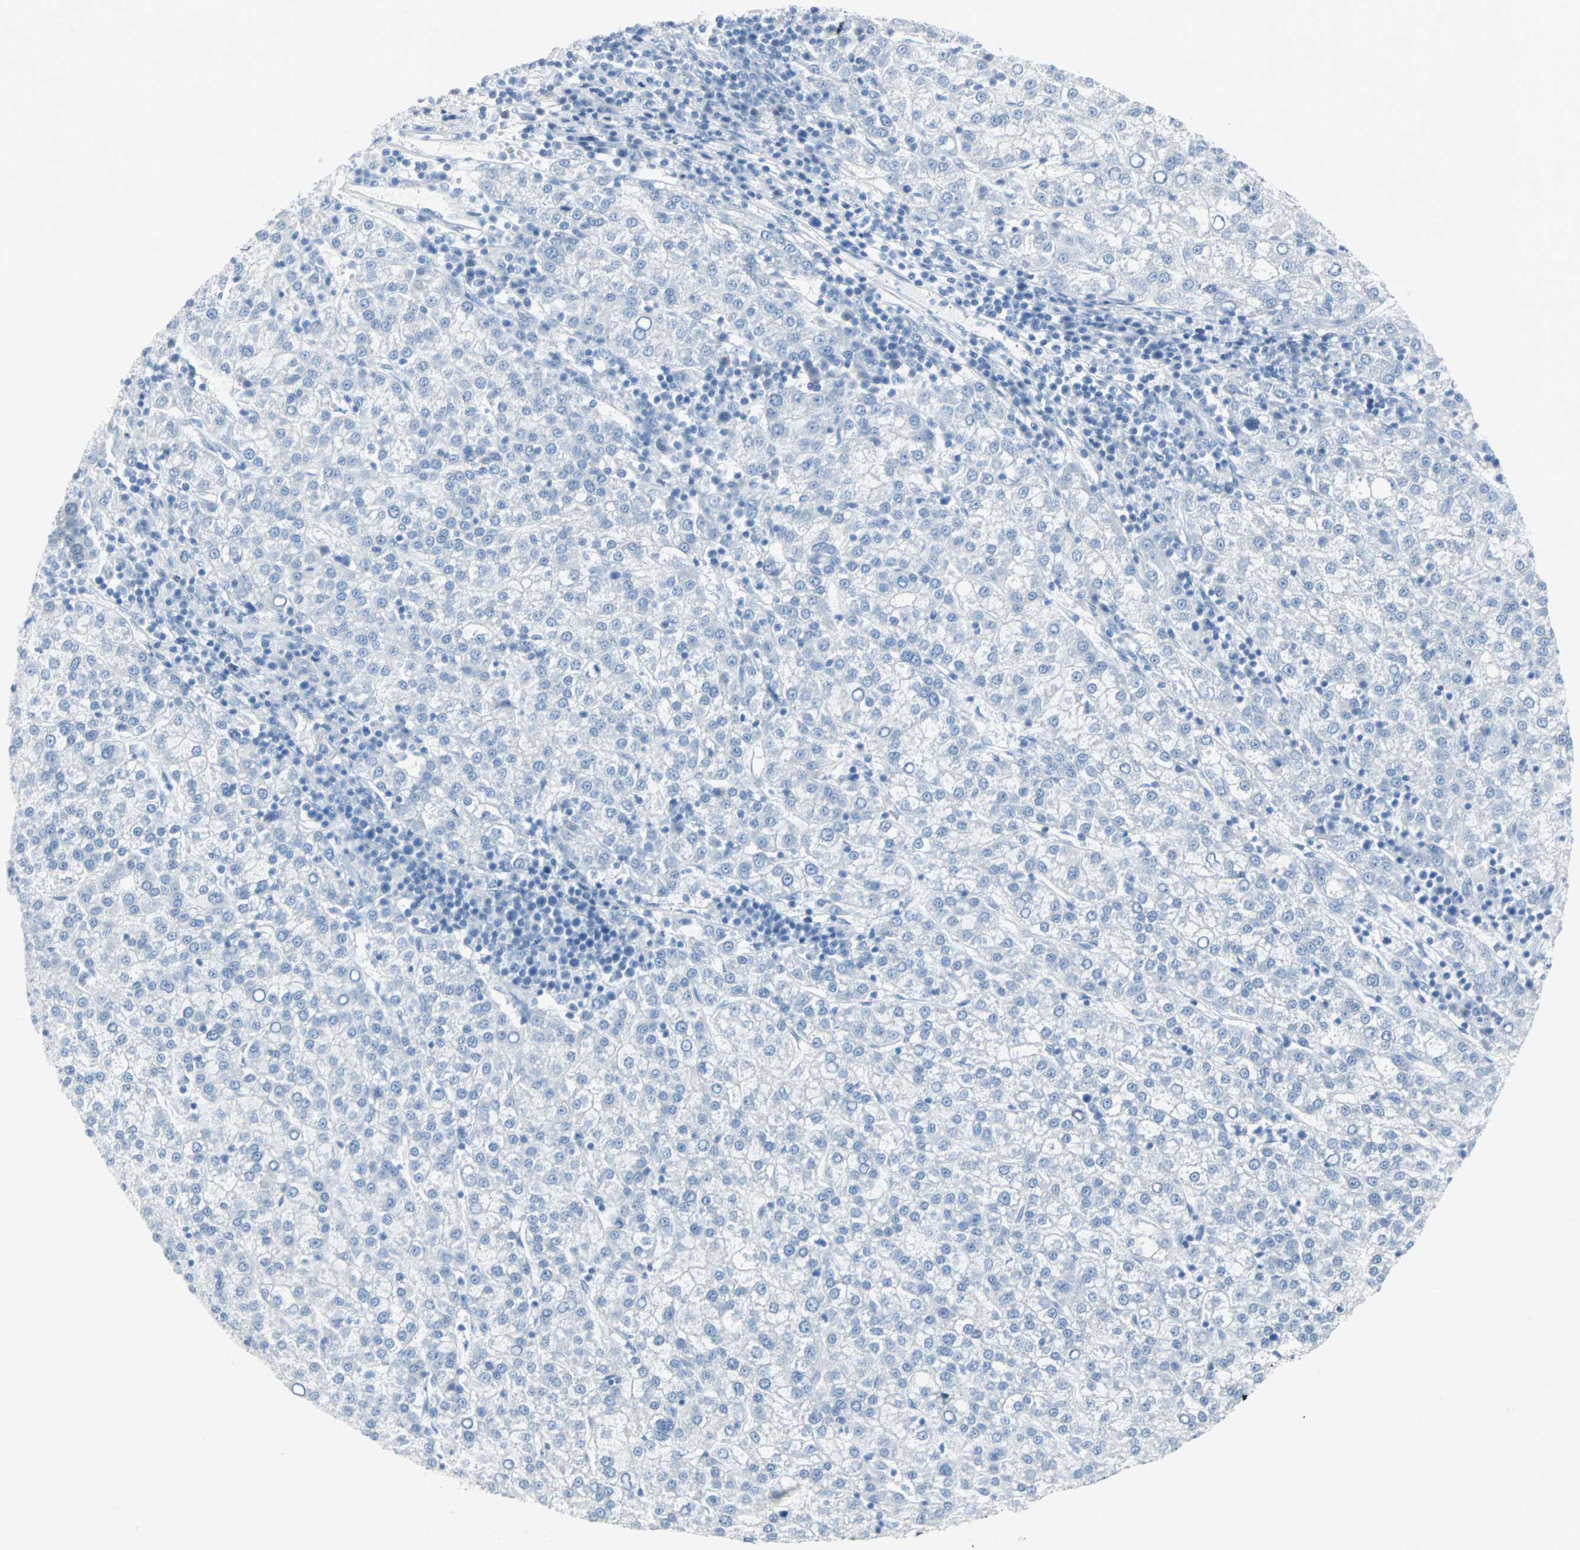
{"staining": {"intensity": "negative", "quantity": "none", "location": "none"}, "tissue": "liver cancer", "cell_type": "Tumor cells", "image_type": "cancer", "snomed": [{"axis": "morphology", "description": "Carcinoma, Hepatocellular, NOS"}, {"axis": "topography", "description": "Liver"}], "caption": "Immunohistochemical staining of human liver cancer reveals no significant positivity in tumor cells.", "gene": "STX1A", "patient": {"sex": "female", "age": 58}}